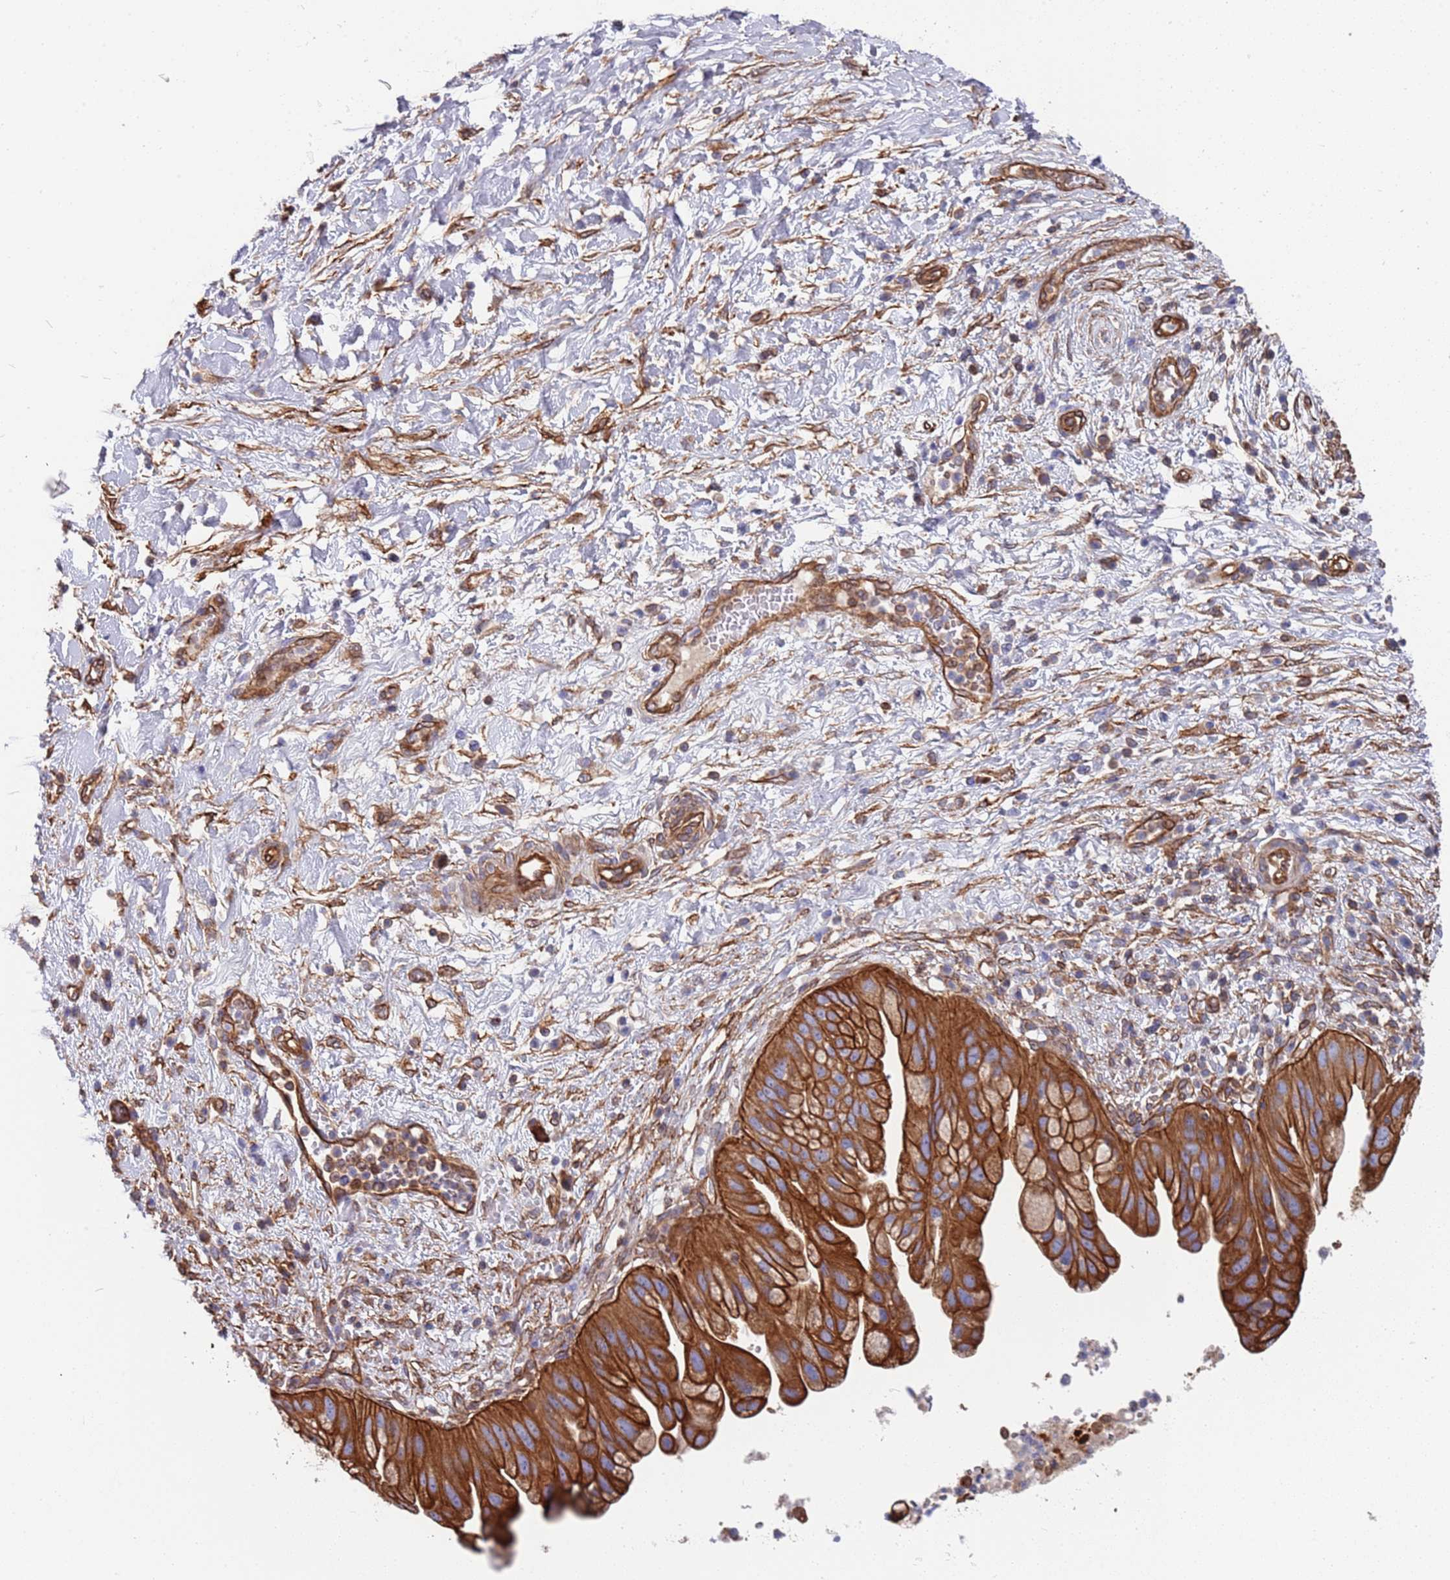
{"staining": {"intensity": "strong", "quantity": ">75%", "location": "cytoplasmic/membranous"}, "tissue": "pancreatic cancer", "cell_type": "Tumor cells", "image_type": "cancer", "snomed": [{"axis": "morphology", "description": "Adenocarcinoma, NOS"}, {"axis": "topography", "description": "Pancreas"}], "caption": "IHC (DAB) staining of adenocarcinoma (pancreatic) exhibits strong cytoplasmic/membranous protein positivity in about >75% of tumor cells.", "gene": "JAKMIP2", "patient": {"sex": "male", "age": 68}}